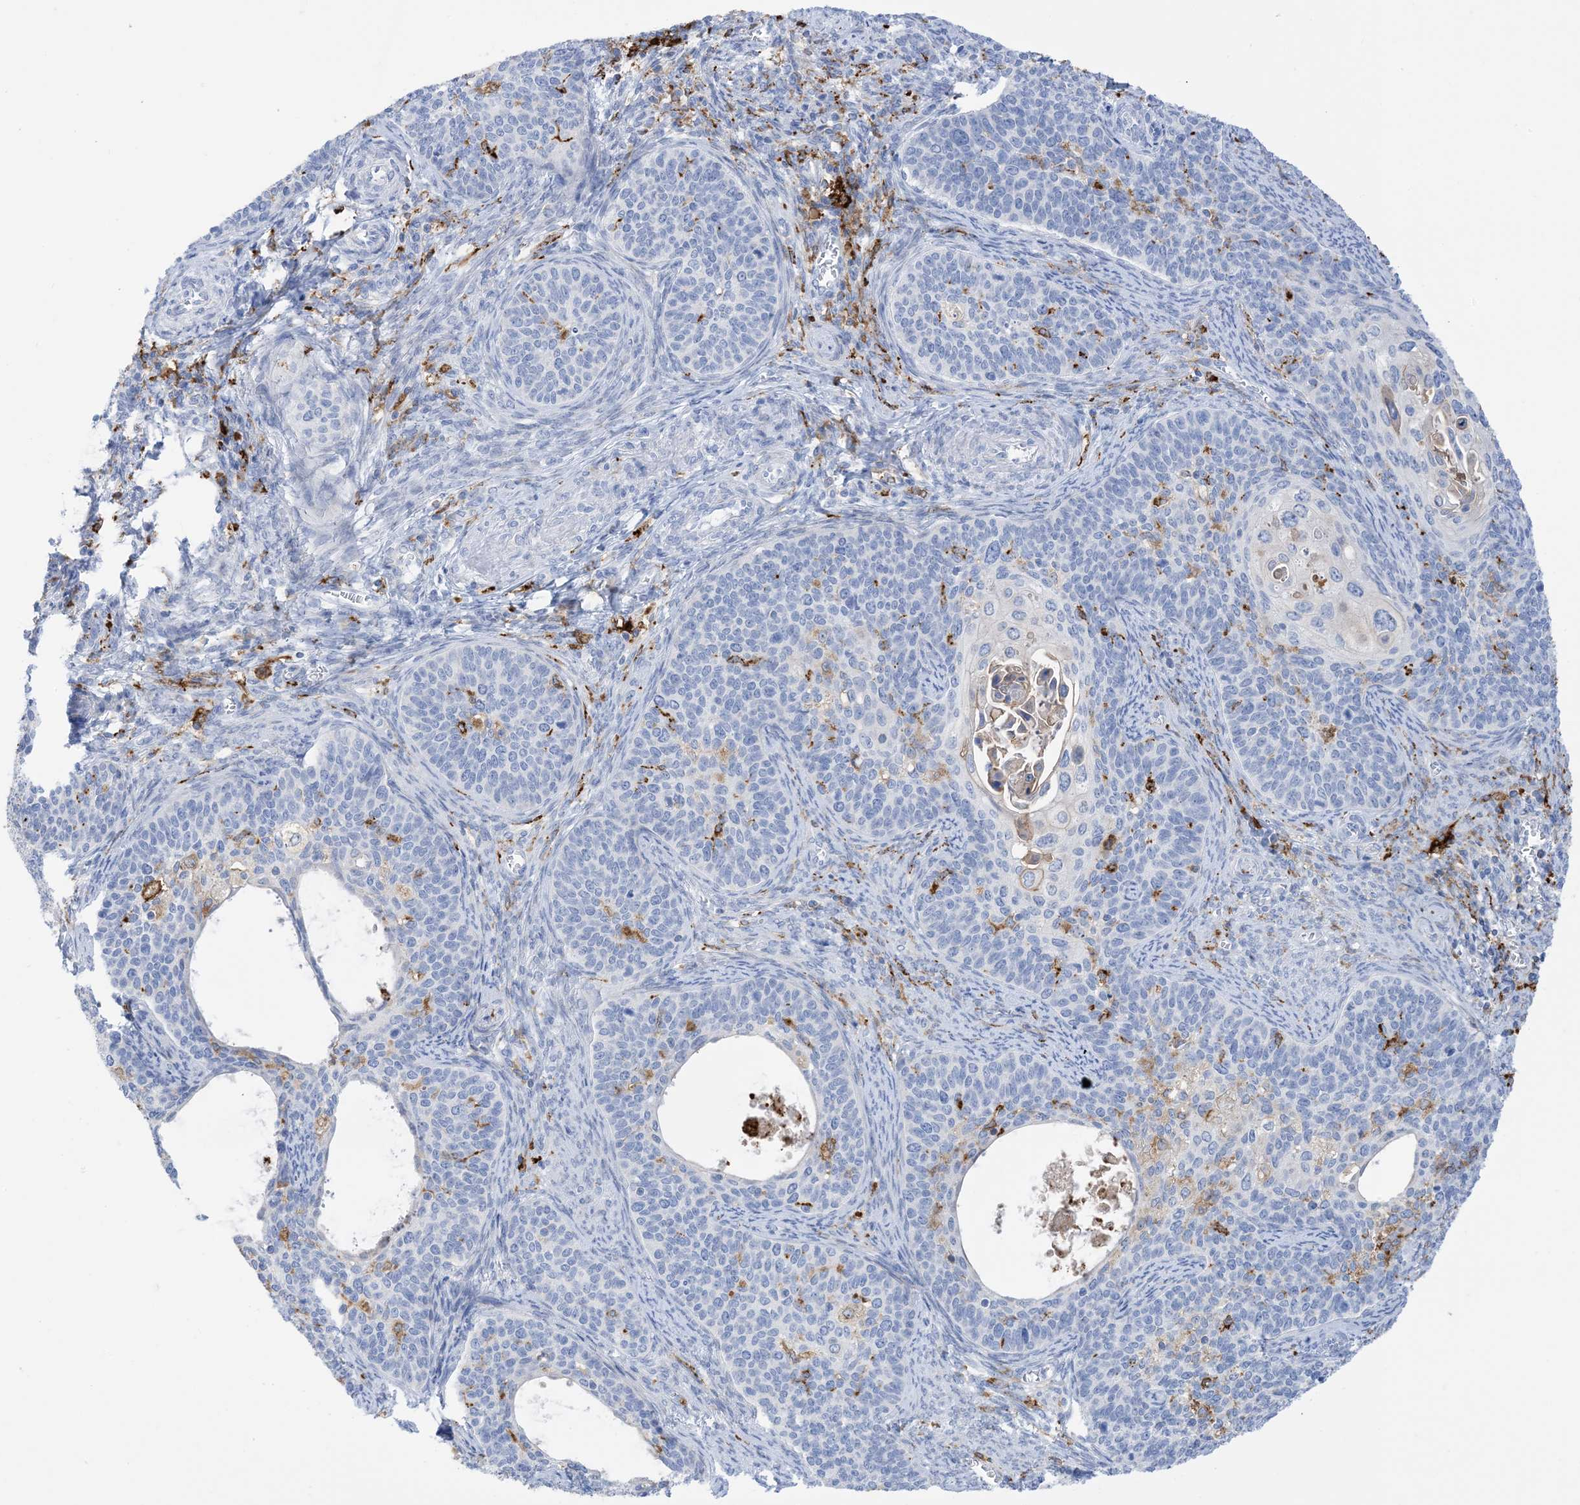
{"staining": {"intensity": "negative", "quantity": "none", "location": "none"}, "tissue": "cervical cancer", "cell_type": "Tumor cells", "image_type": "cancer", "snomed": [{"axis": "morphology", "description": "Squamous cell carcinoma, NOS"}, {"axis": "topography", "description": "Cervix"}], "caption": "Immunohistochemistry (IHC) image of neoplastic tissue: human cervical cancer (squamous cell carcinoma) stained with DAB shows no significant protein expression in tumor cells. (DAB immunohistochemistry (IHC) with hematoxylin counter stain).", "gene": "DPH3", "patient": {"sex": "female", "age": 33}}